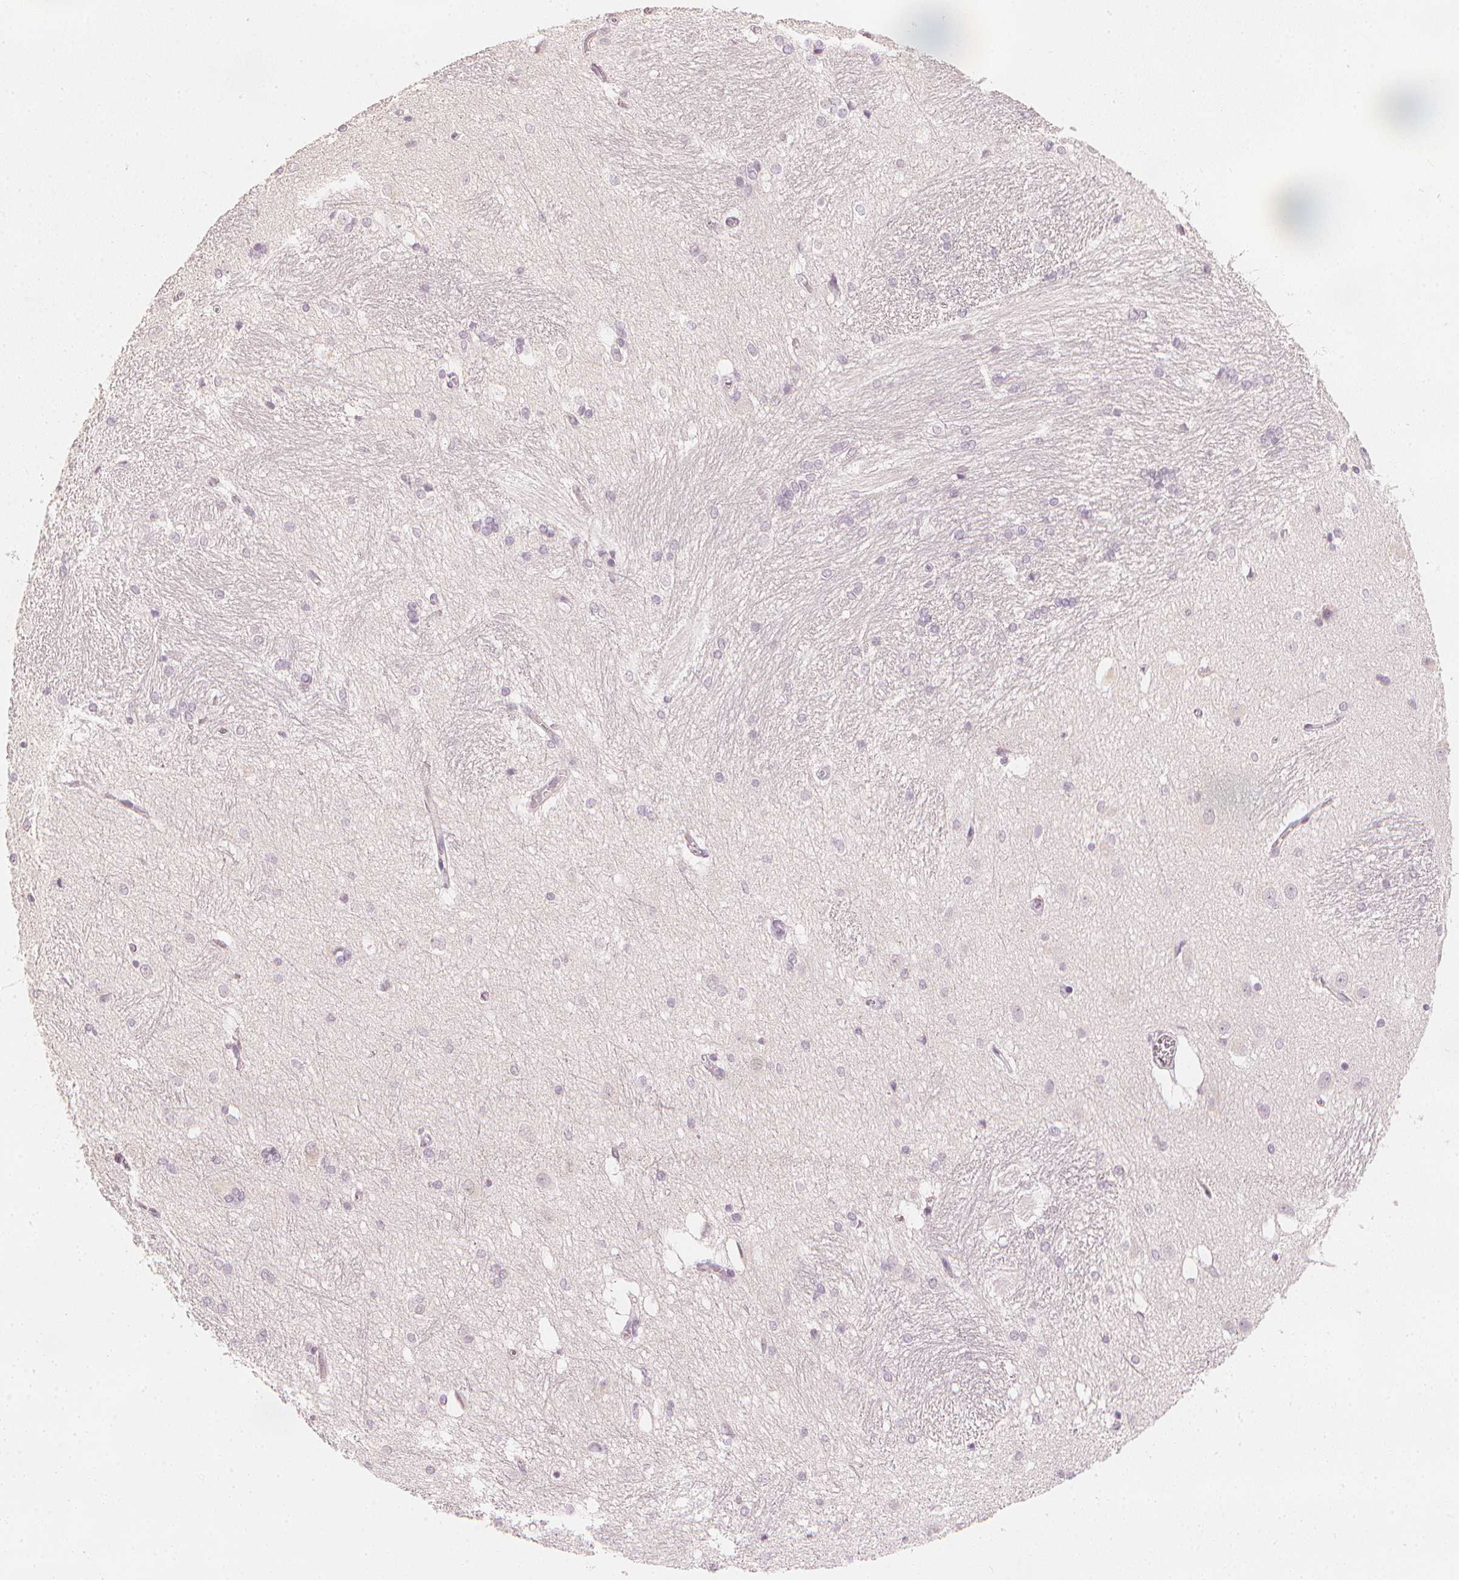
{"staining": {"intensity": "negative", "quantity": "none", "location": "none"}, "tissue": "hippocampus", "cell_type": "Glial cells", "image_type": "normal", "snomed": [{"axis": "morphology", "description": "Normal tissue, NOS"}, {"axis": "topography", "description": "Cerebral cortex"}, {"axis": "topography", "description": "Hippocampus"}], "caption": "Protein analysis of normal hippocampus exhibits no significant staining in glial cells.", "gene": "CALB1", "patient": {"sex": "female", "age": 19}}